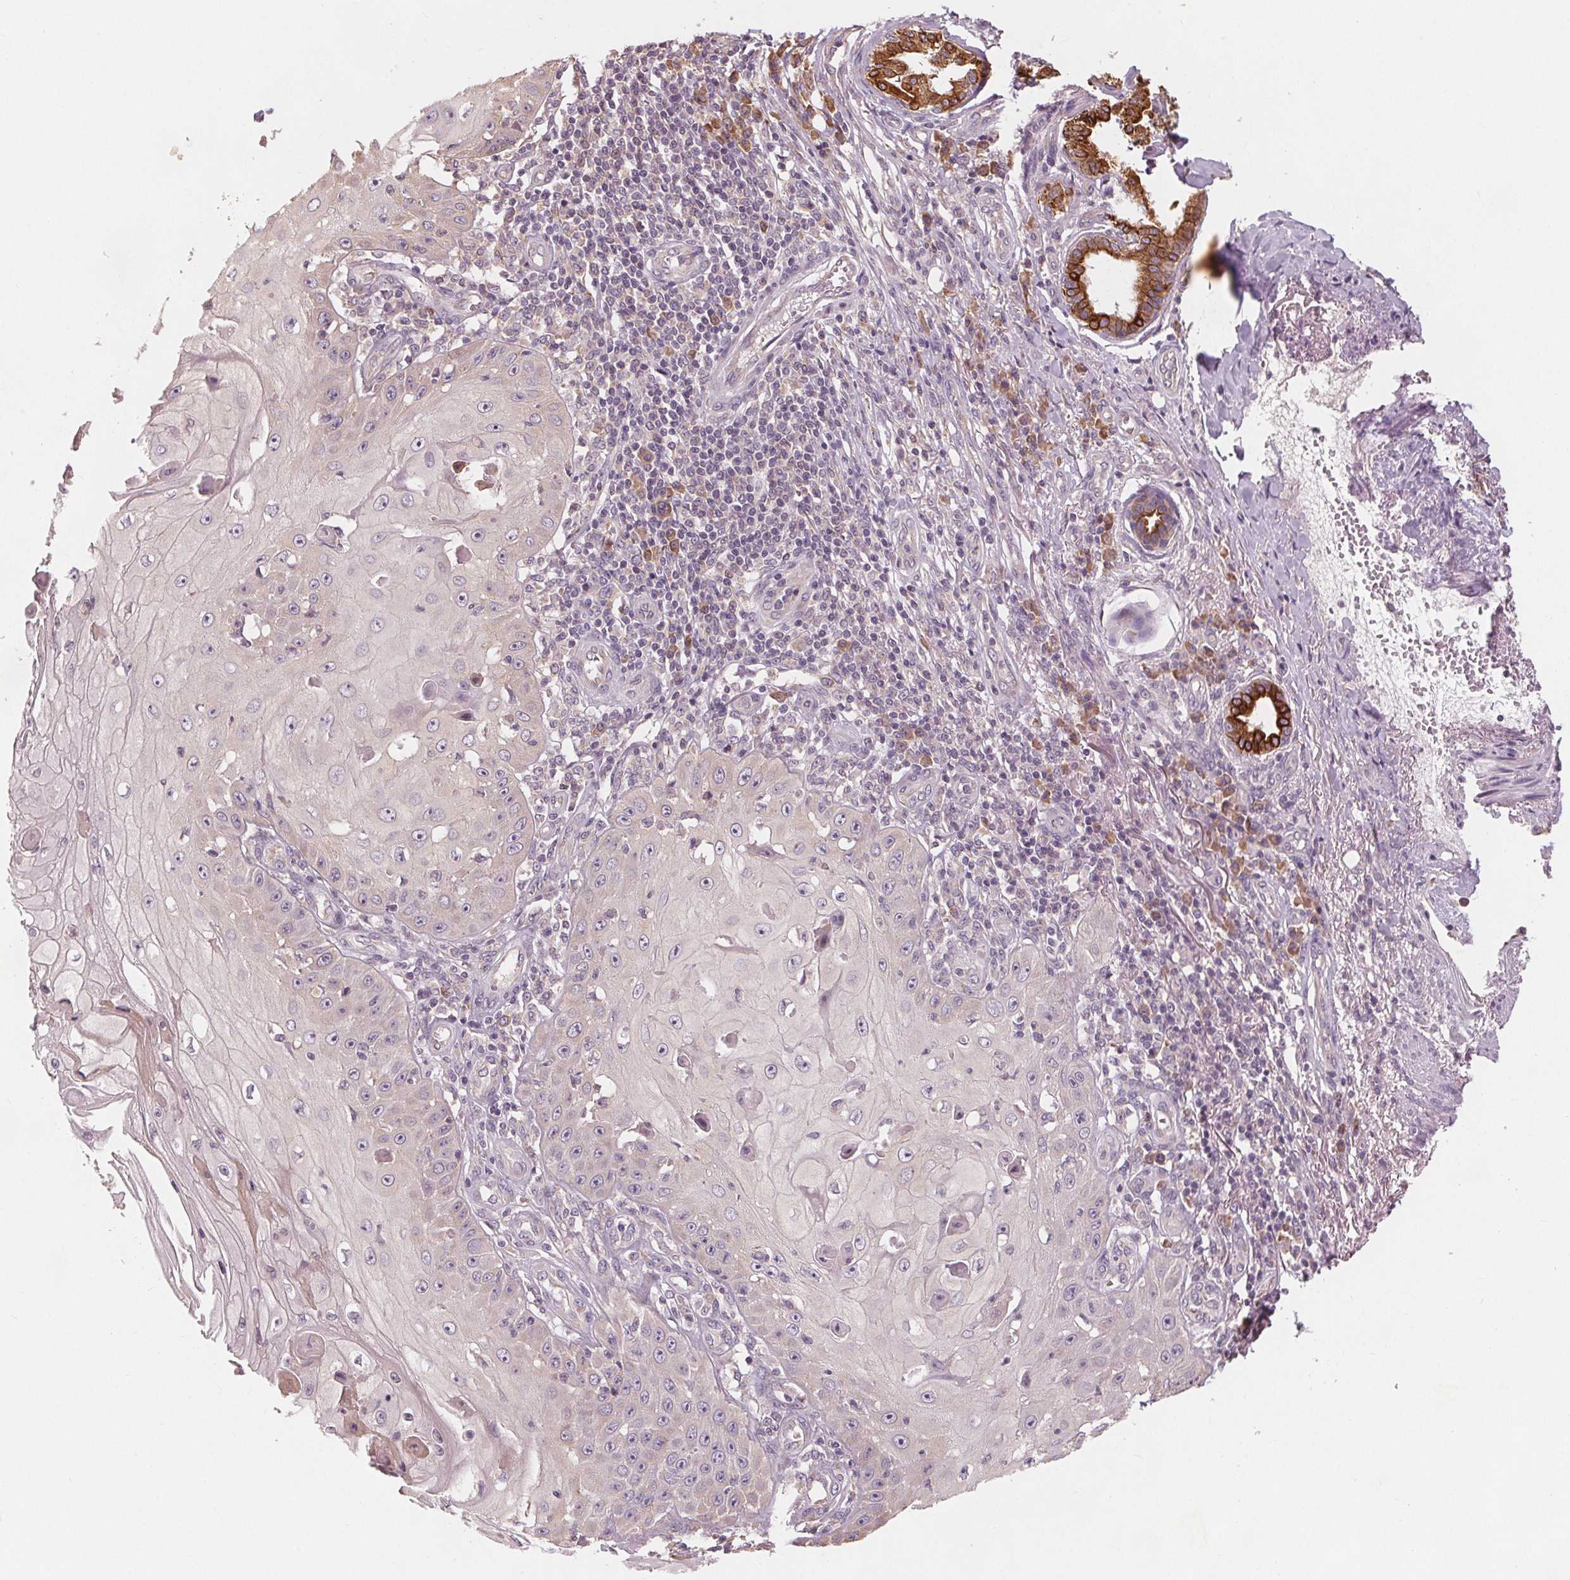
{"staining": {"intensity": "negative", "quantity": "none", "location": "none"}, "tissue": "skin cancer", "cell_type": "Tumor cells", "image_type": "cancer", "snomed": [{"axis": "morphology", "description": "Squamous cell carcinoma, NOS"}, {"axis": "topography", "description": "Skin"}], "caption": "Immunohistochemistry image of squamous cell carcinoma (skin) stained for a protein (brown), which exhibits no positivity in tumor cells. (IHC, brightfield microscopy, high magnification).", "gene": "TMEM80", "patient": {"sex": "male", "age": 70}}